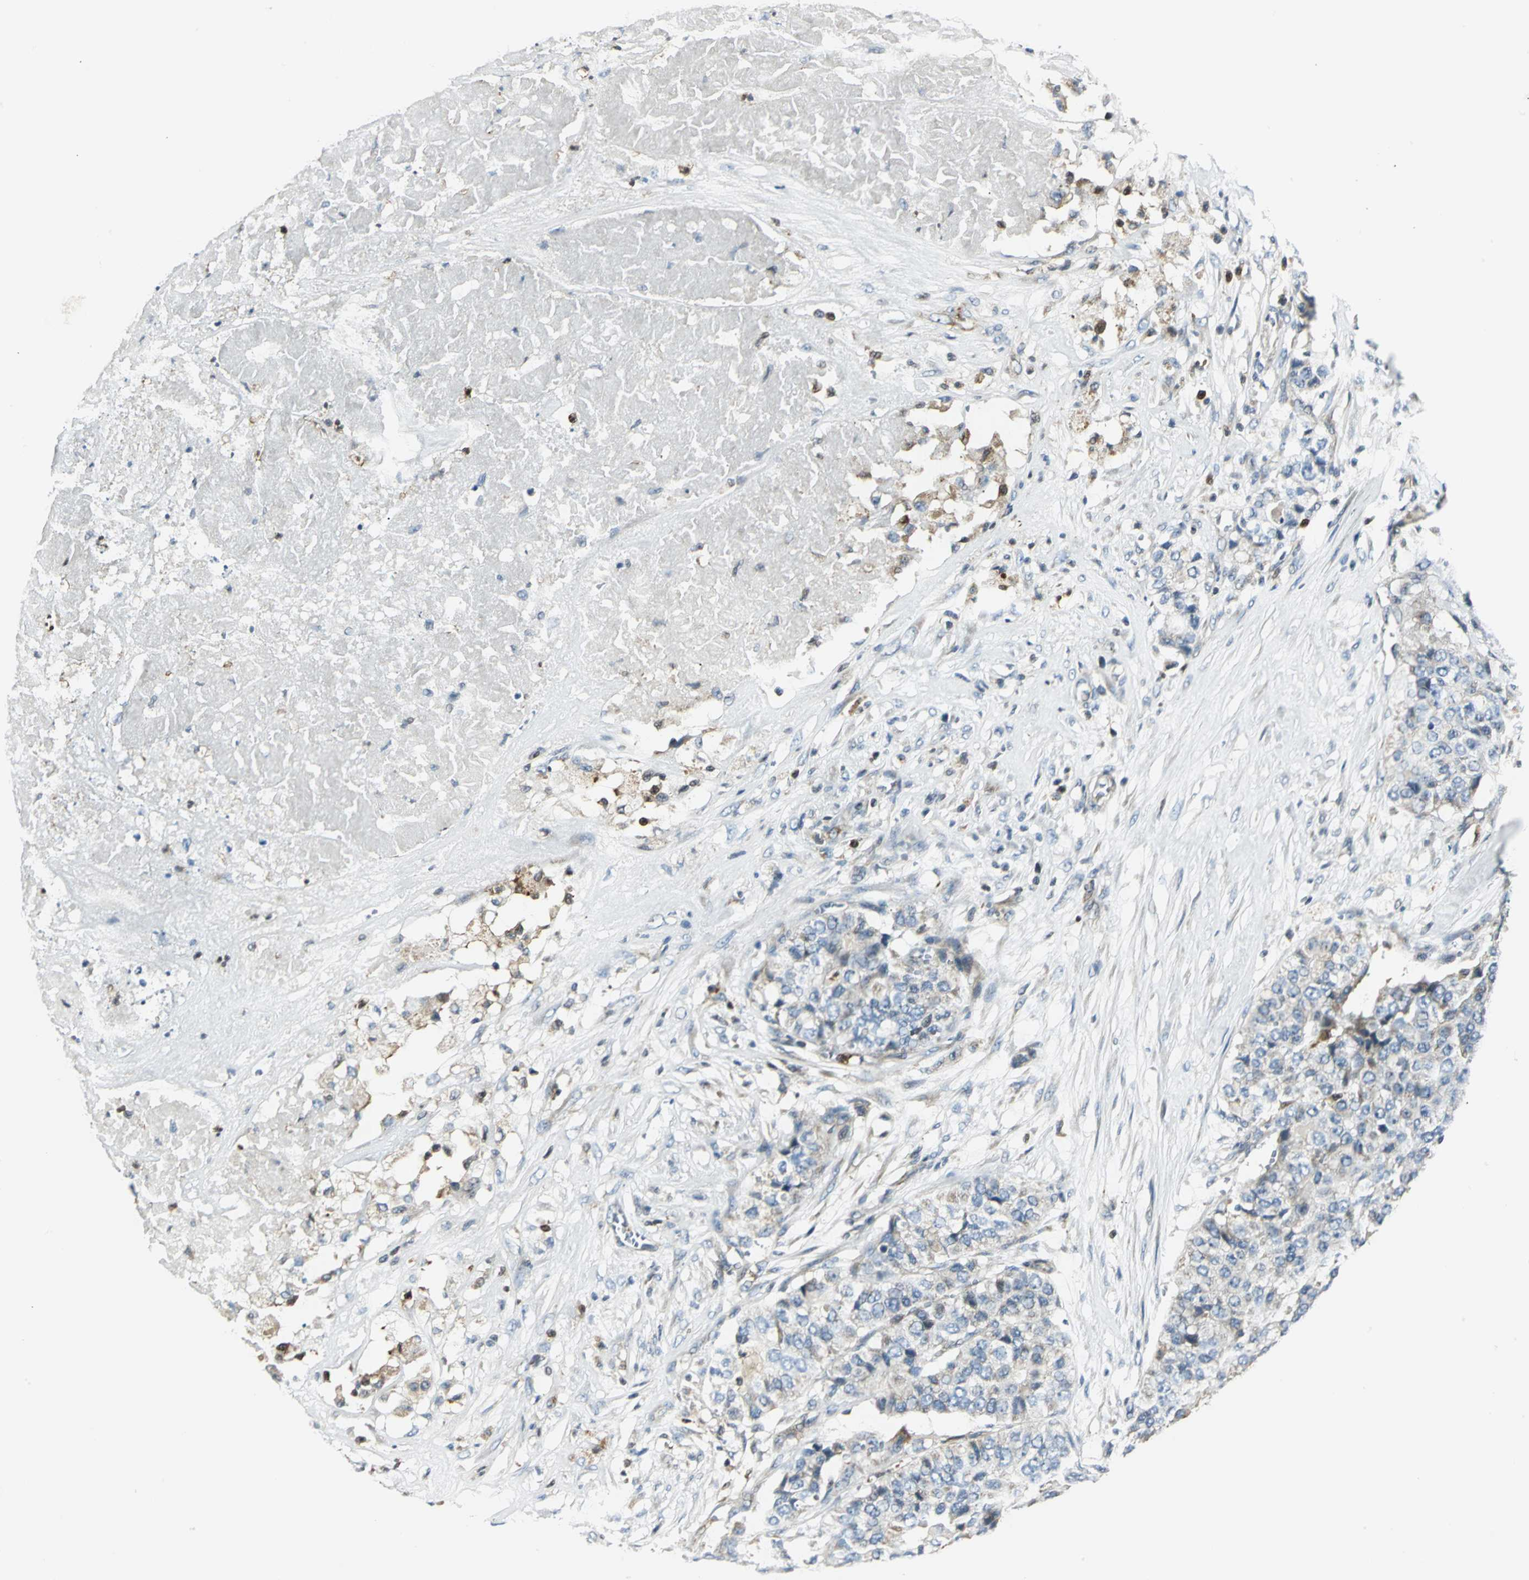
{"staining": {"intensity": "moderate", "quantity": "<25%", "location": "cytoplasmic/membranous"}, "tissue": "pancreatic cancer", "cell_type": "Tumor cells", "image_type": "cancer", "snomed": [{"axis": "morphology", "description": "Adenocarcinoma, NOS"}, {"axis": "topography", "description": "Pancreas"}], "caption": "Immunohistochemistry (DAB) staining of human pancreatic cancer reveals moderate cytoplasmic/membranous protein expression in approximately <25% of tumor cells.", "gene": "USP40", "patient": {"sex": "male", "age": 50}}